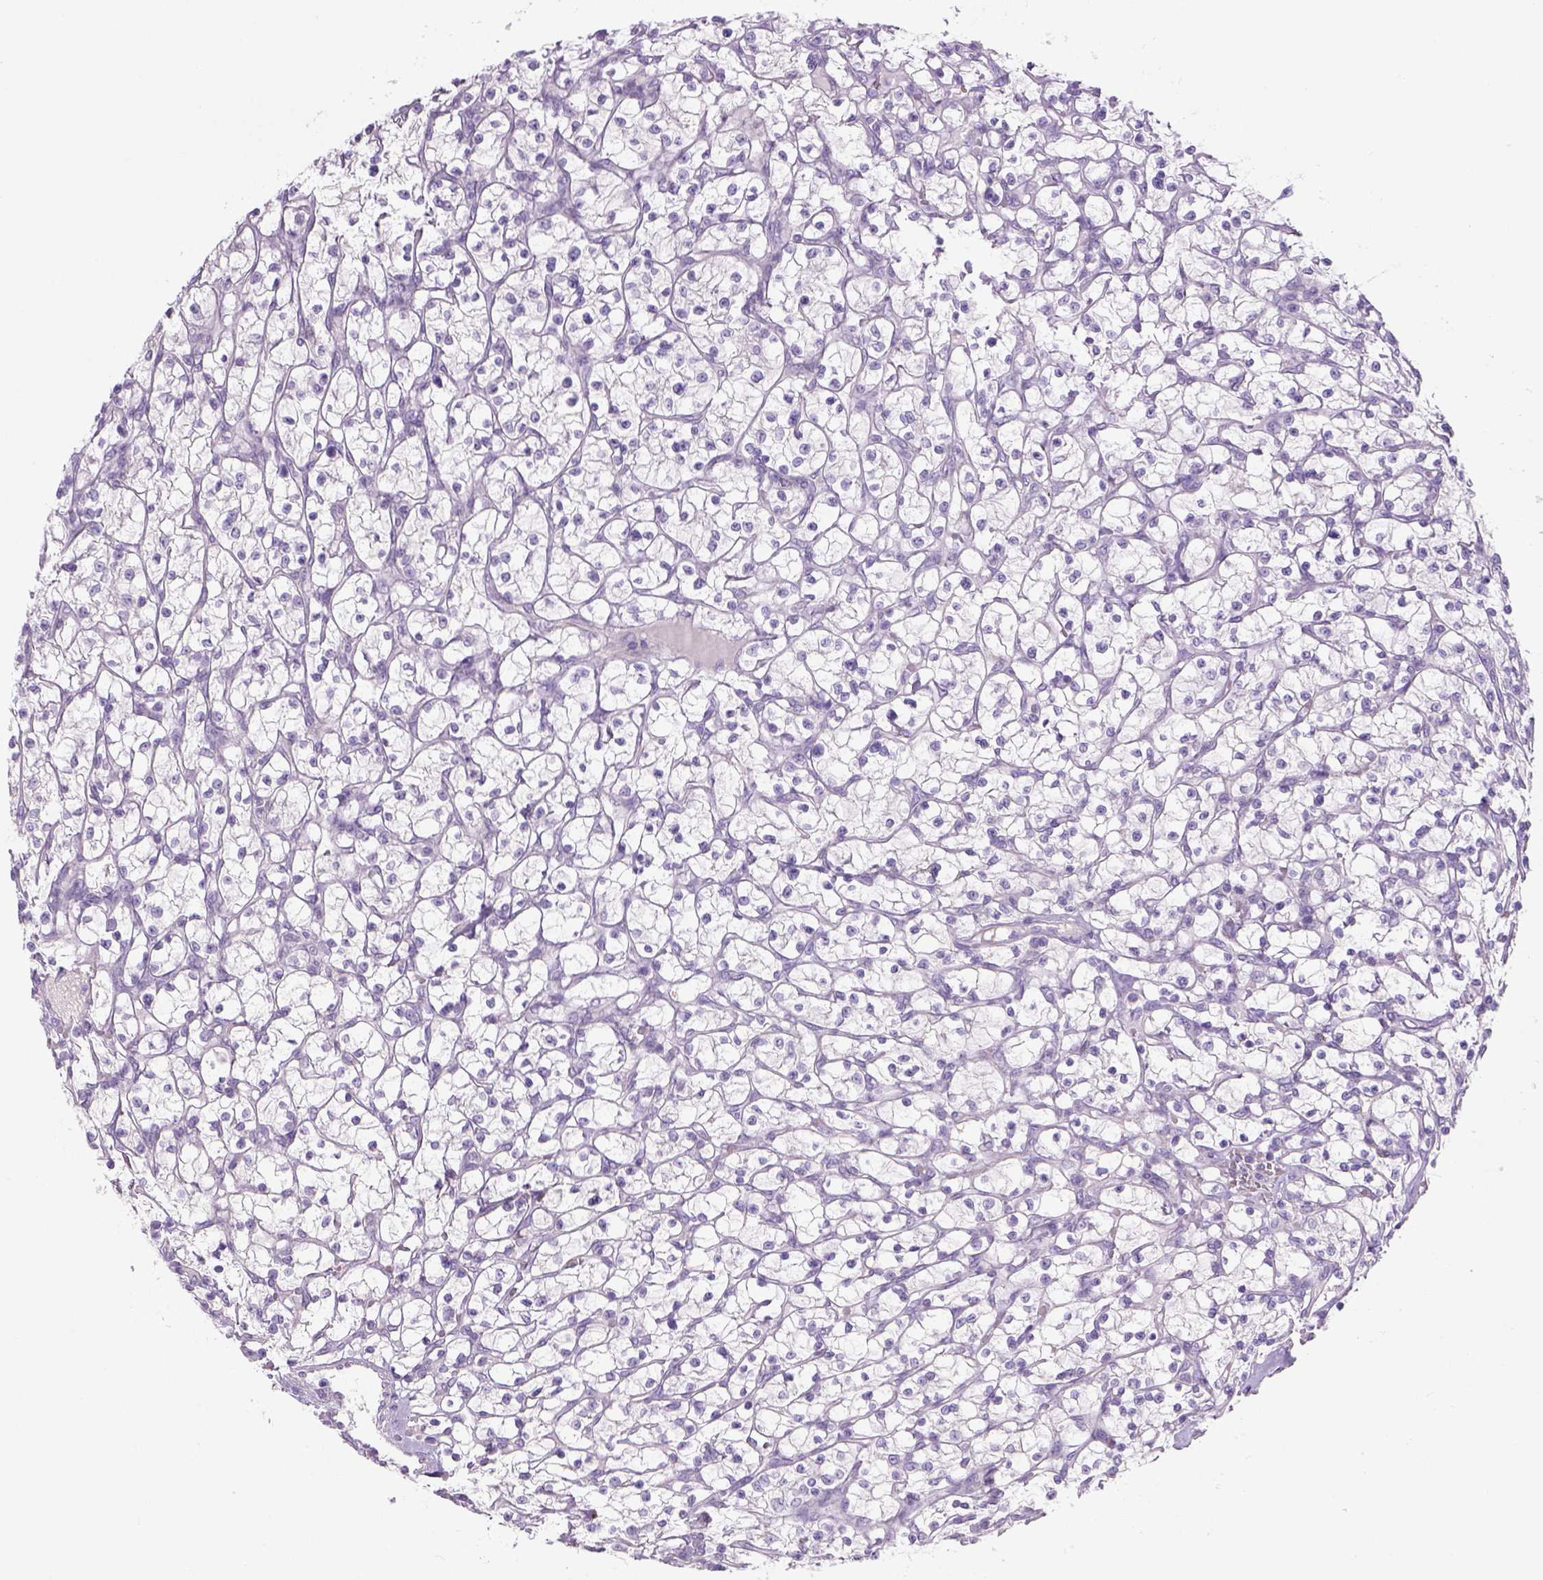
{"staining": {"intensity": "negative", "quantity": "none", "location": "none"}, "tissue": "renal cancer", "cell_type": "Tumor cells", "image_type": "cancer", "snomed": [{"axis": "morphology", "description": "Adenocarcinoma, NOS"}, {"axis": "topography", "description": "Kidney"}], "caption": "Immunohistochemistry (IHC) of adenocarcinoma (renal) displays no positivity in tumor cells. (Stains: DAB (3,3'-diaminobenzidine) immunohistochemistry (IHC) with hematoxylin counter stain, Microscopy: brightfield microscopy at high magnification).", "gene": "TENM4", "patient": {"sex": "female", "age": 64}}